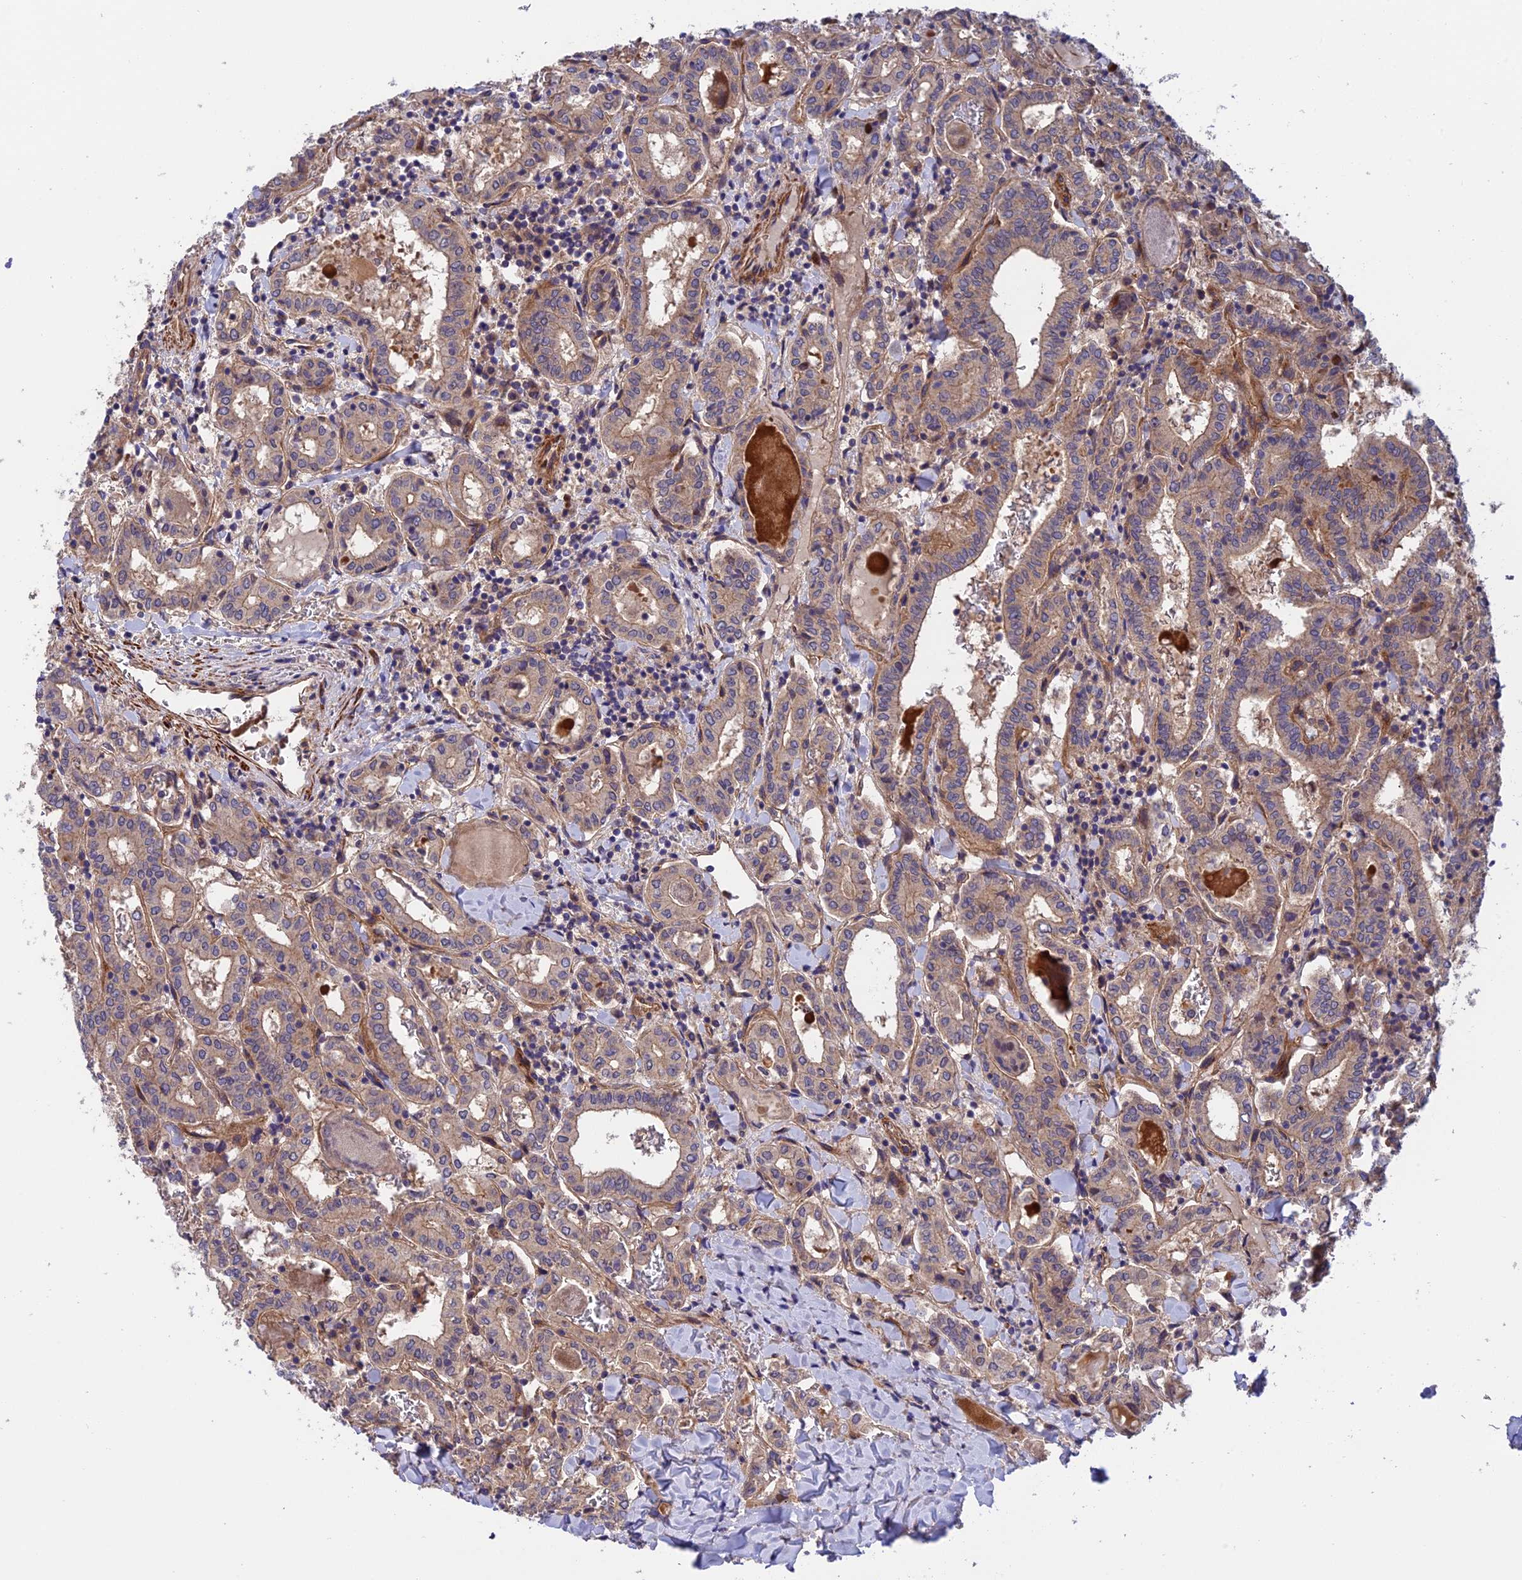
{"staining": {"intensity": "moderate", "quantity": ">75%", "location": "cytoplasmic/membranous"}, "tissue": "thyroid cancer", "cell_type": "Tumor cells", "image_type": "cancer", "snomed": [{"axis": "morphology", "description": "Papillary adenocarcinoma, NOS"}, {"axis": "topography", "description": "Thyroid gland"}], "caption": "Thyroid cancer (papillary adenocarcinoma) stained with a protein marker shows moderate staining in tumor cells.", "gene": "ADAMTS15", "patient": {"sex": "female", "age": 72}}